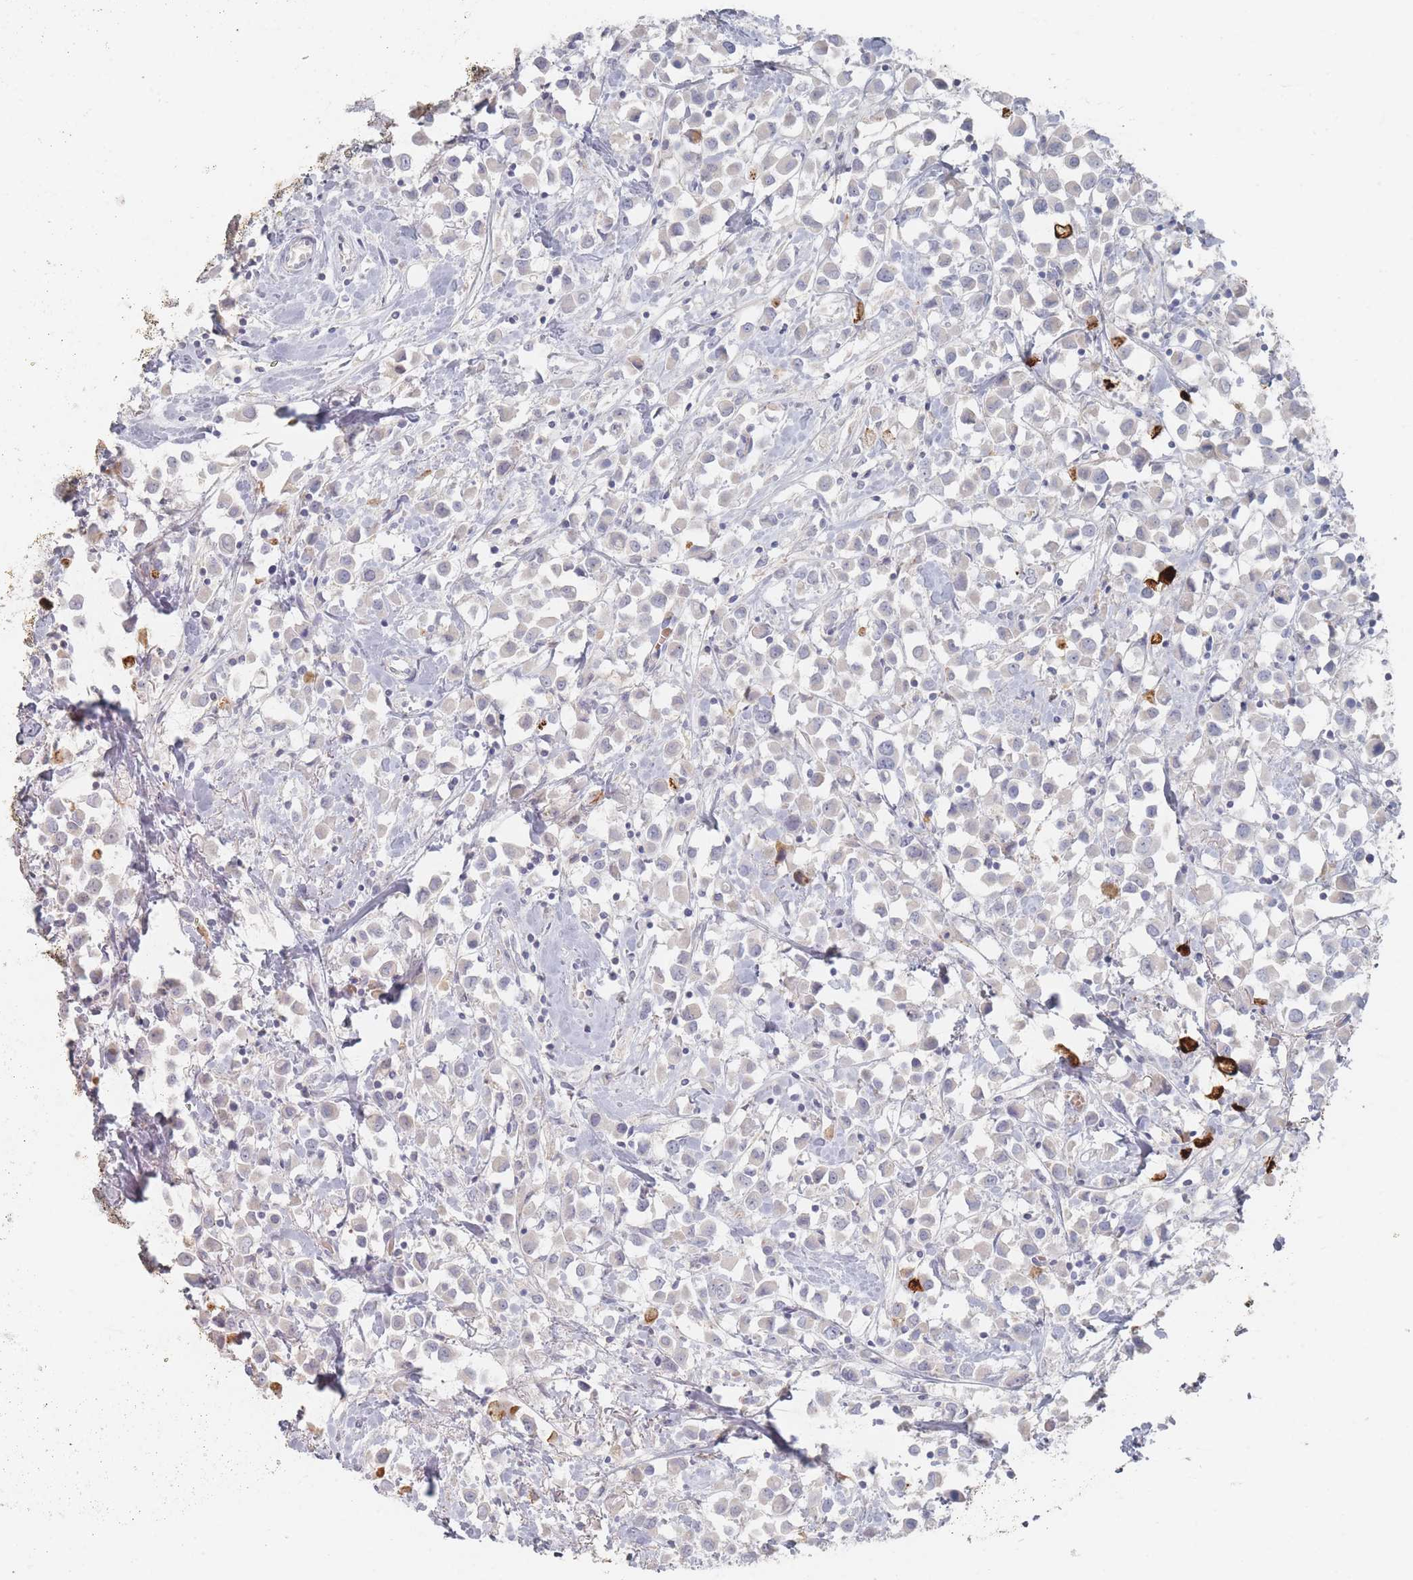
{"staining": {"intensity": "negative", "quantity": "none", "location": "none"}, "tissue": "breast cancer", "cell_type": "Tumor cells", "image_type": "cancer", "snomed": [{"axis": "morphology", "description": "Duct carcinoma"}, {"axis": "topography", "description": "Breast"}], "caption": "Breast cancer was stained to show a protein in brown. There is no significant staining in tumor cells.", "gene": "HELZ2", "patient": {"sex": "female", "age": 61}}